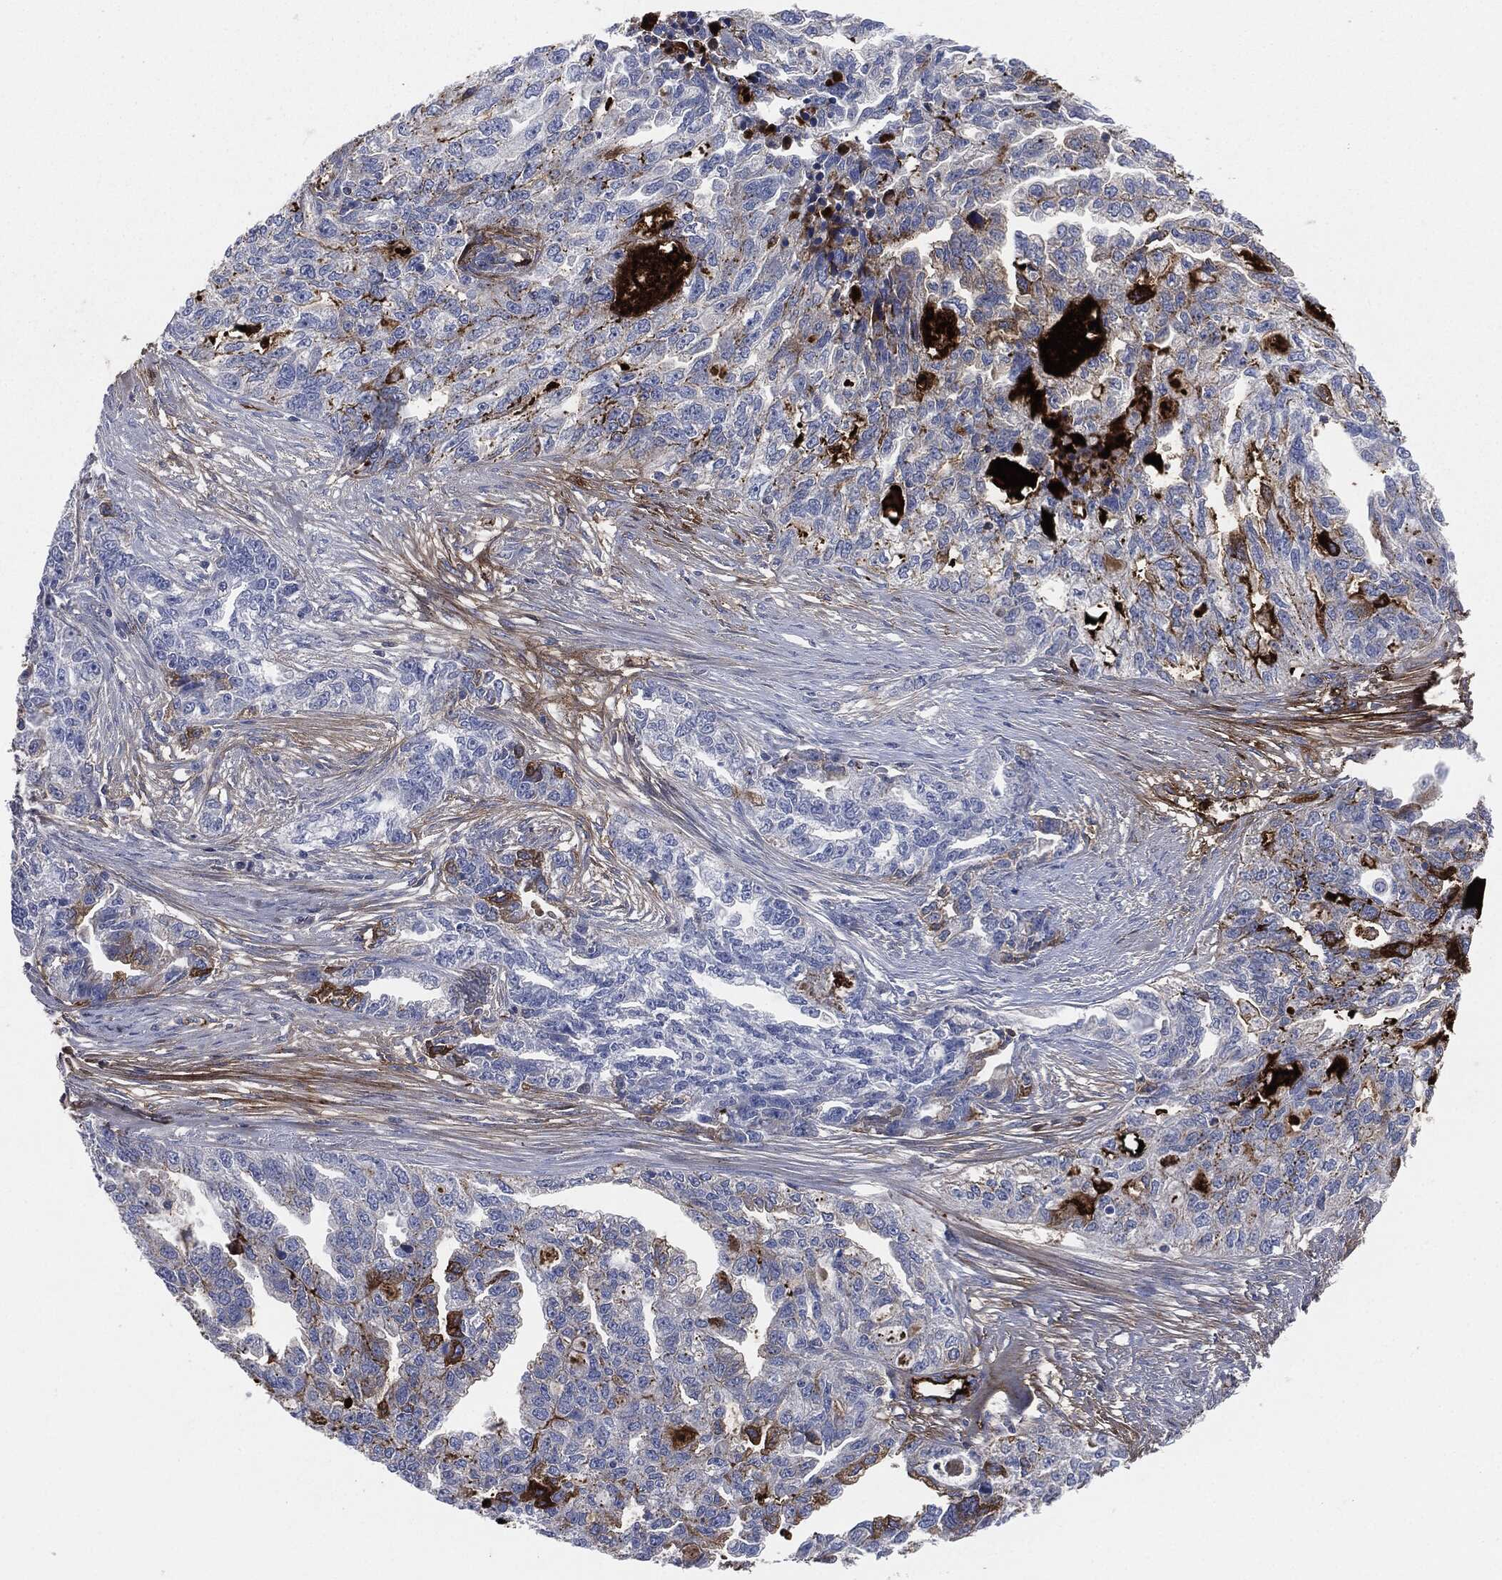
{"staining": {"intensity": "strong", "quantity": "<25%", "location": "cytoplasmic/membranous"}, "tissue": "ovarian cancer", "cell_type": "Tumor cells", "image_type": "cancer", "snomed": [{"axis": "morphology", "description": "Cystadenocarcinoma, serous, NOS"}, {"axis": "topography", "description": "Ovary"}], "caption": "This is an image of immunohistochemistry (IHC) staining of ovarian cancer (serous cystadenocarcinoma), which shows strong expression in the cytoplasmic/membranous of tumor cells.", "gene": "APOB", "patient": {"sex": "female", "age": 51}}